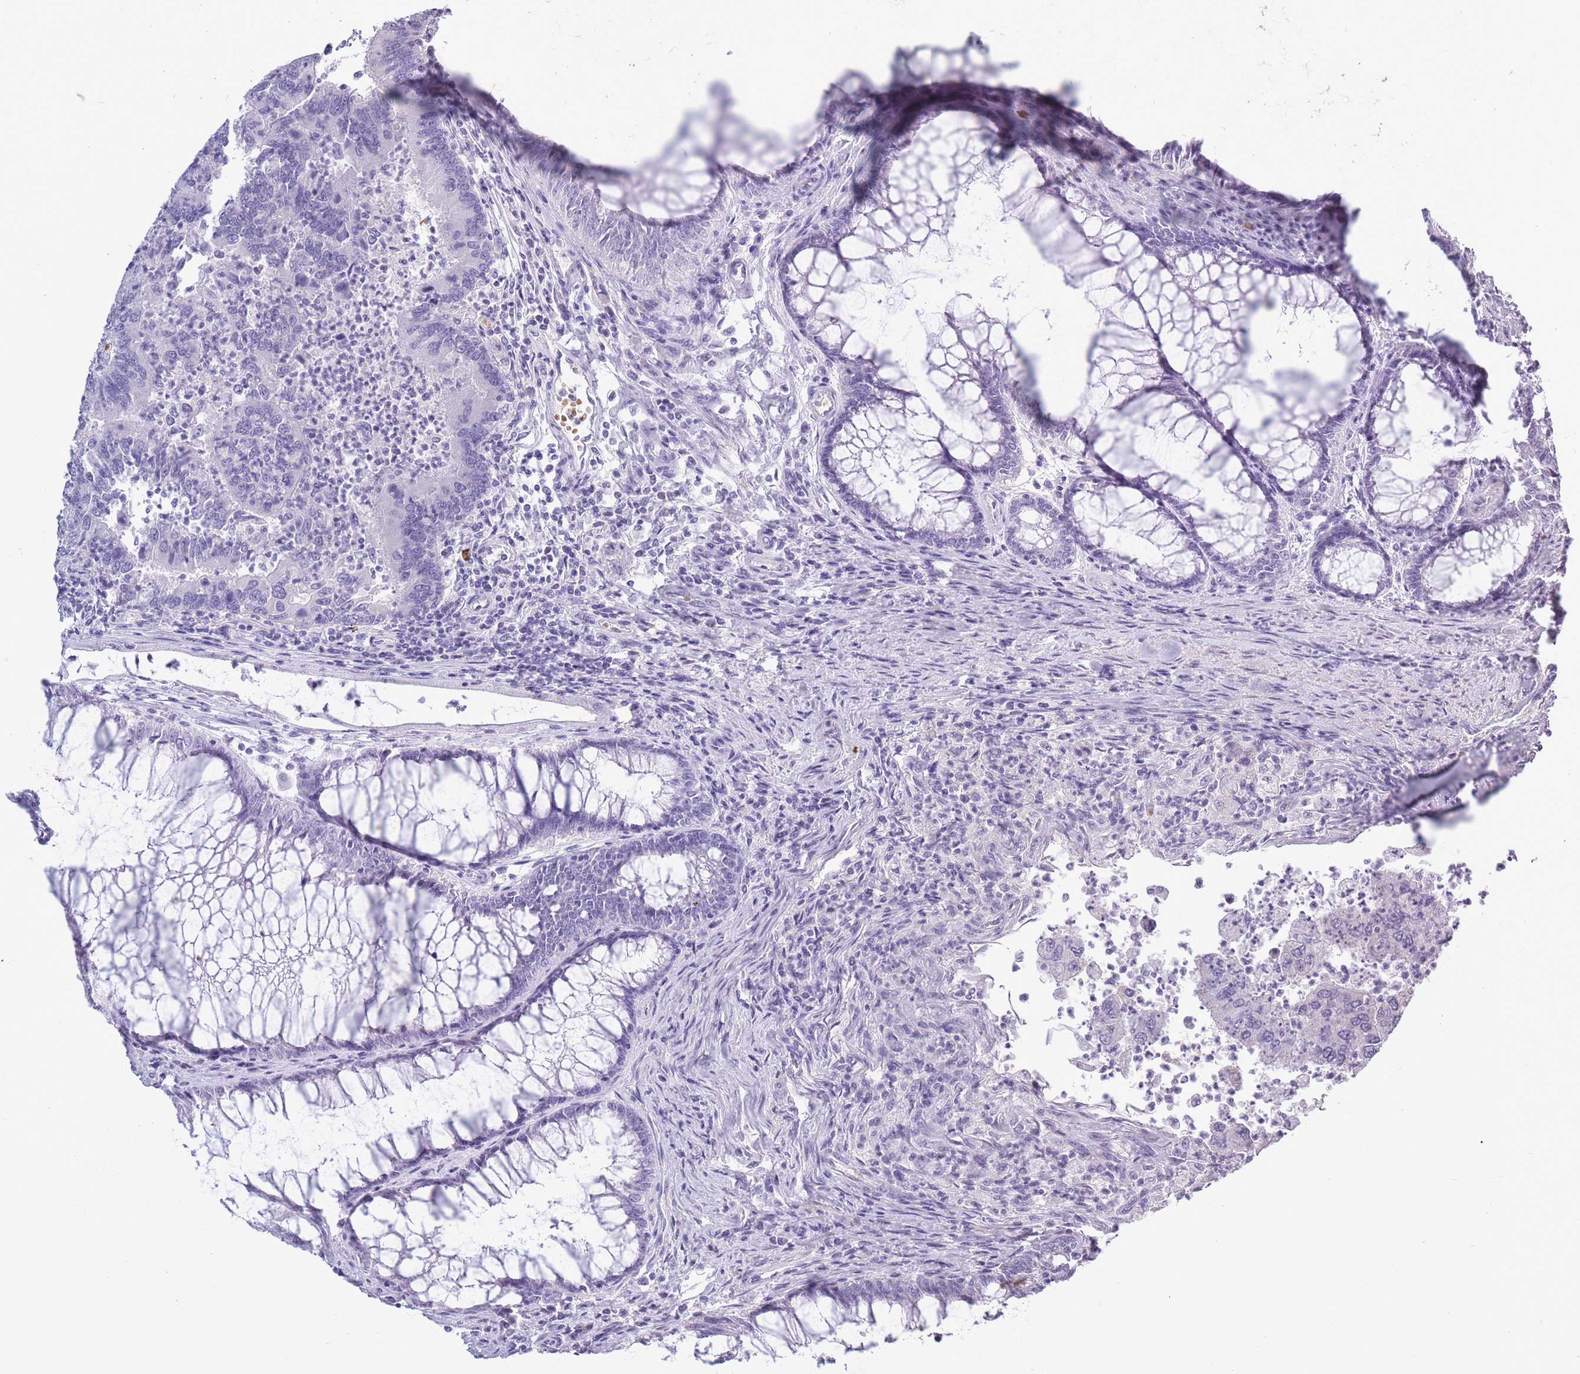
{"staining": {"intensity": "negative", "quantity": "none", "location": "none"}, "tissue": "colorectal cancer", "cell_type": "Tumor cells", "image_type": "cancer", "snomed": [{"axis": "morphology", "description": "Adenocarcinoma, NOS"}, {"axis": "topography", "description": "Colon"}], "caption": "An IHC micrograph of adenocarcinoma (colorectal) is shown. There is no staining in tumor cells of adenocarcinoma (colorectal). (Immunohistochemistry (ihc), brightfield microscopy, high magnification).", "gene": "OR7C1", "patient": {"sex": "female", "age": 67}}